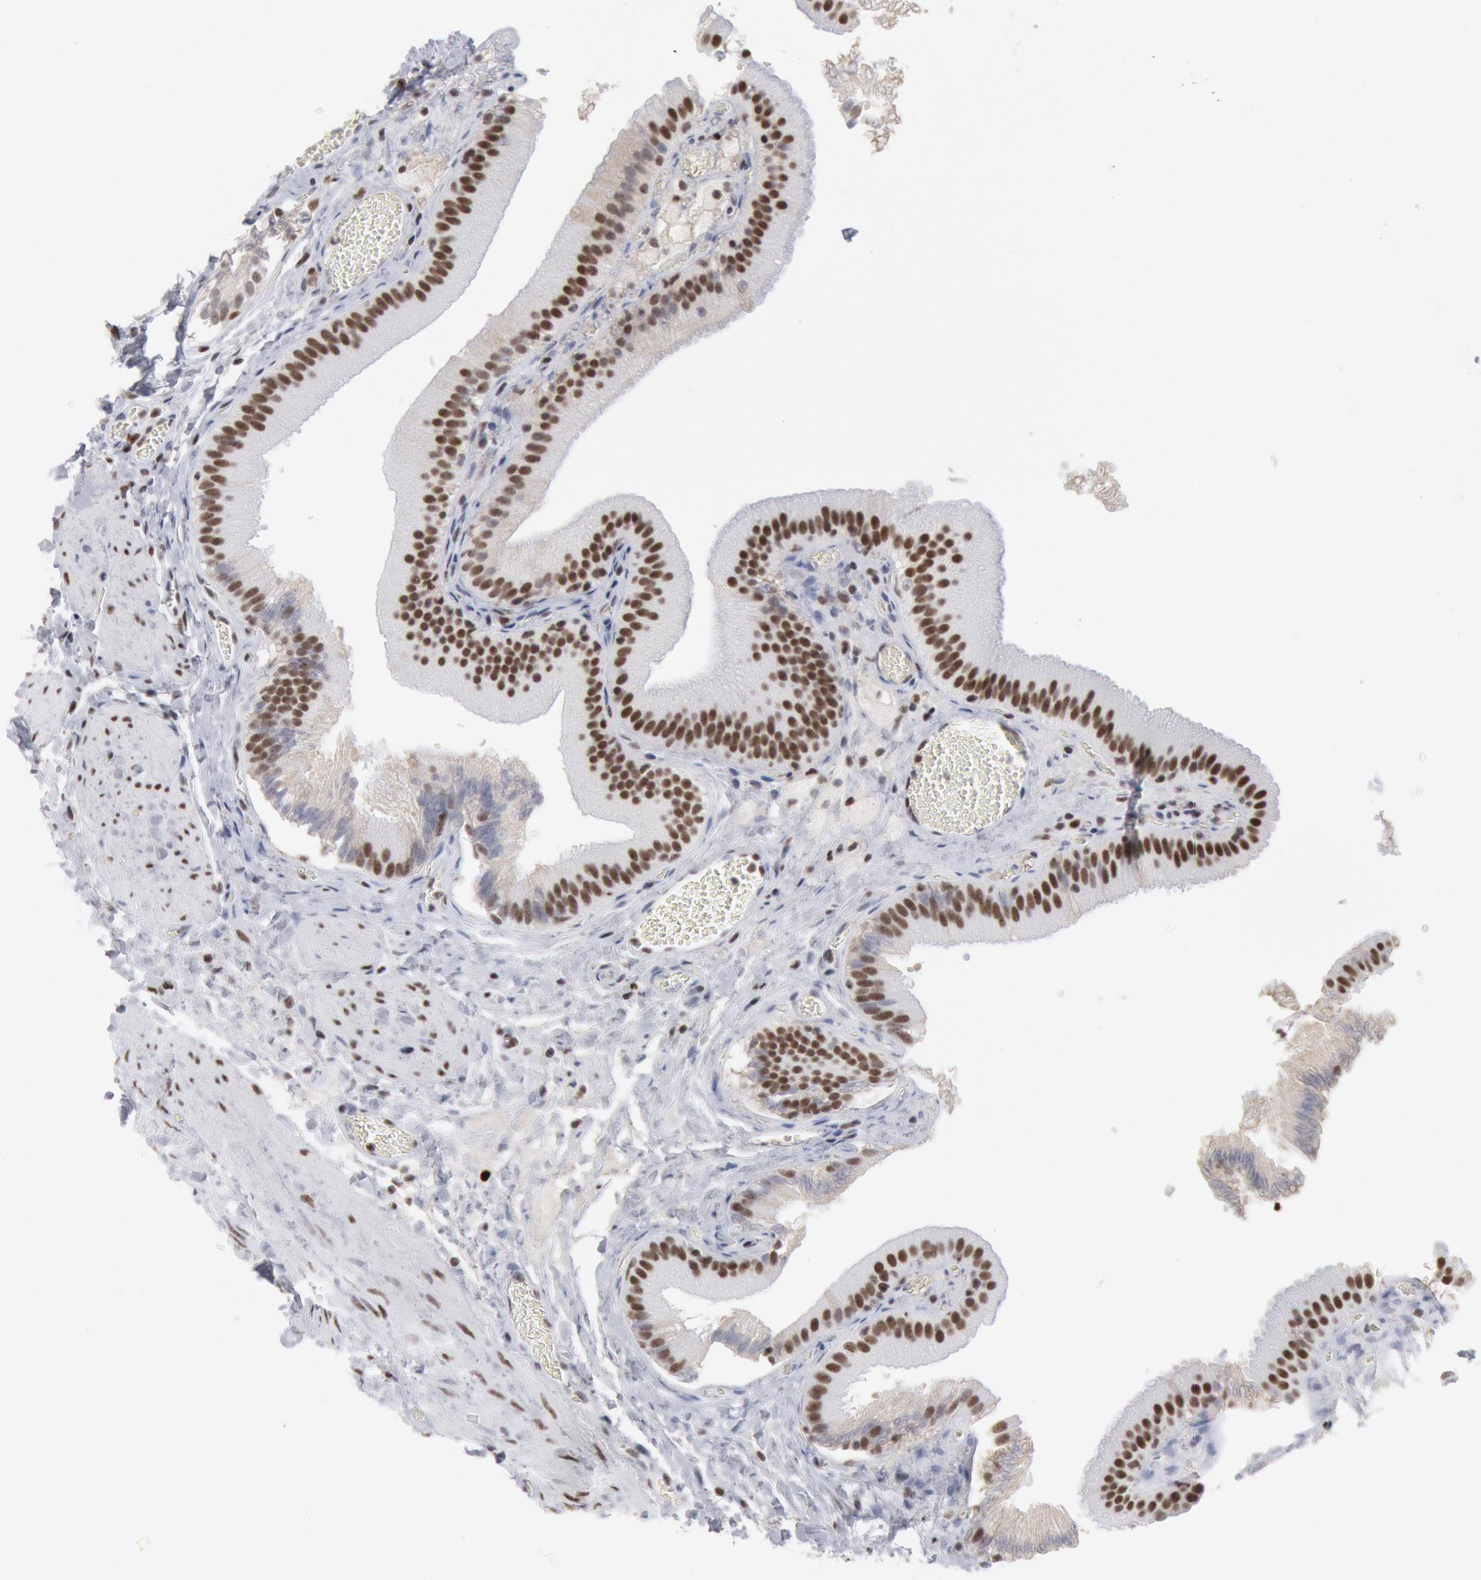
{"staining": {"intensity": "strong", "quantity": ">75%", "location": "nuclear"}, "tissue": "gallbladder", "cell_type": "Glandular cells", "image_type": "normal", "snomed": [{"axis": "morphology", "description": "Normal tissue, NOS"}, {"axis": "topography", "description": "Gallbladder"}], "caption": "IHC micrograph of normal gallbladder: gallbladder stained using immunohistochemistry demonstrates high levels of strong protein expression localized specifically in the nuclear of glandular cells, appearing as a nuclear brown color.", "gene": "SUB1", "patient": {"sex": "female", "age": 24}}